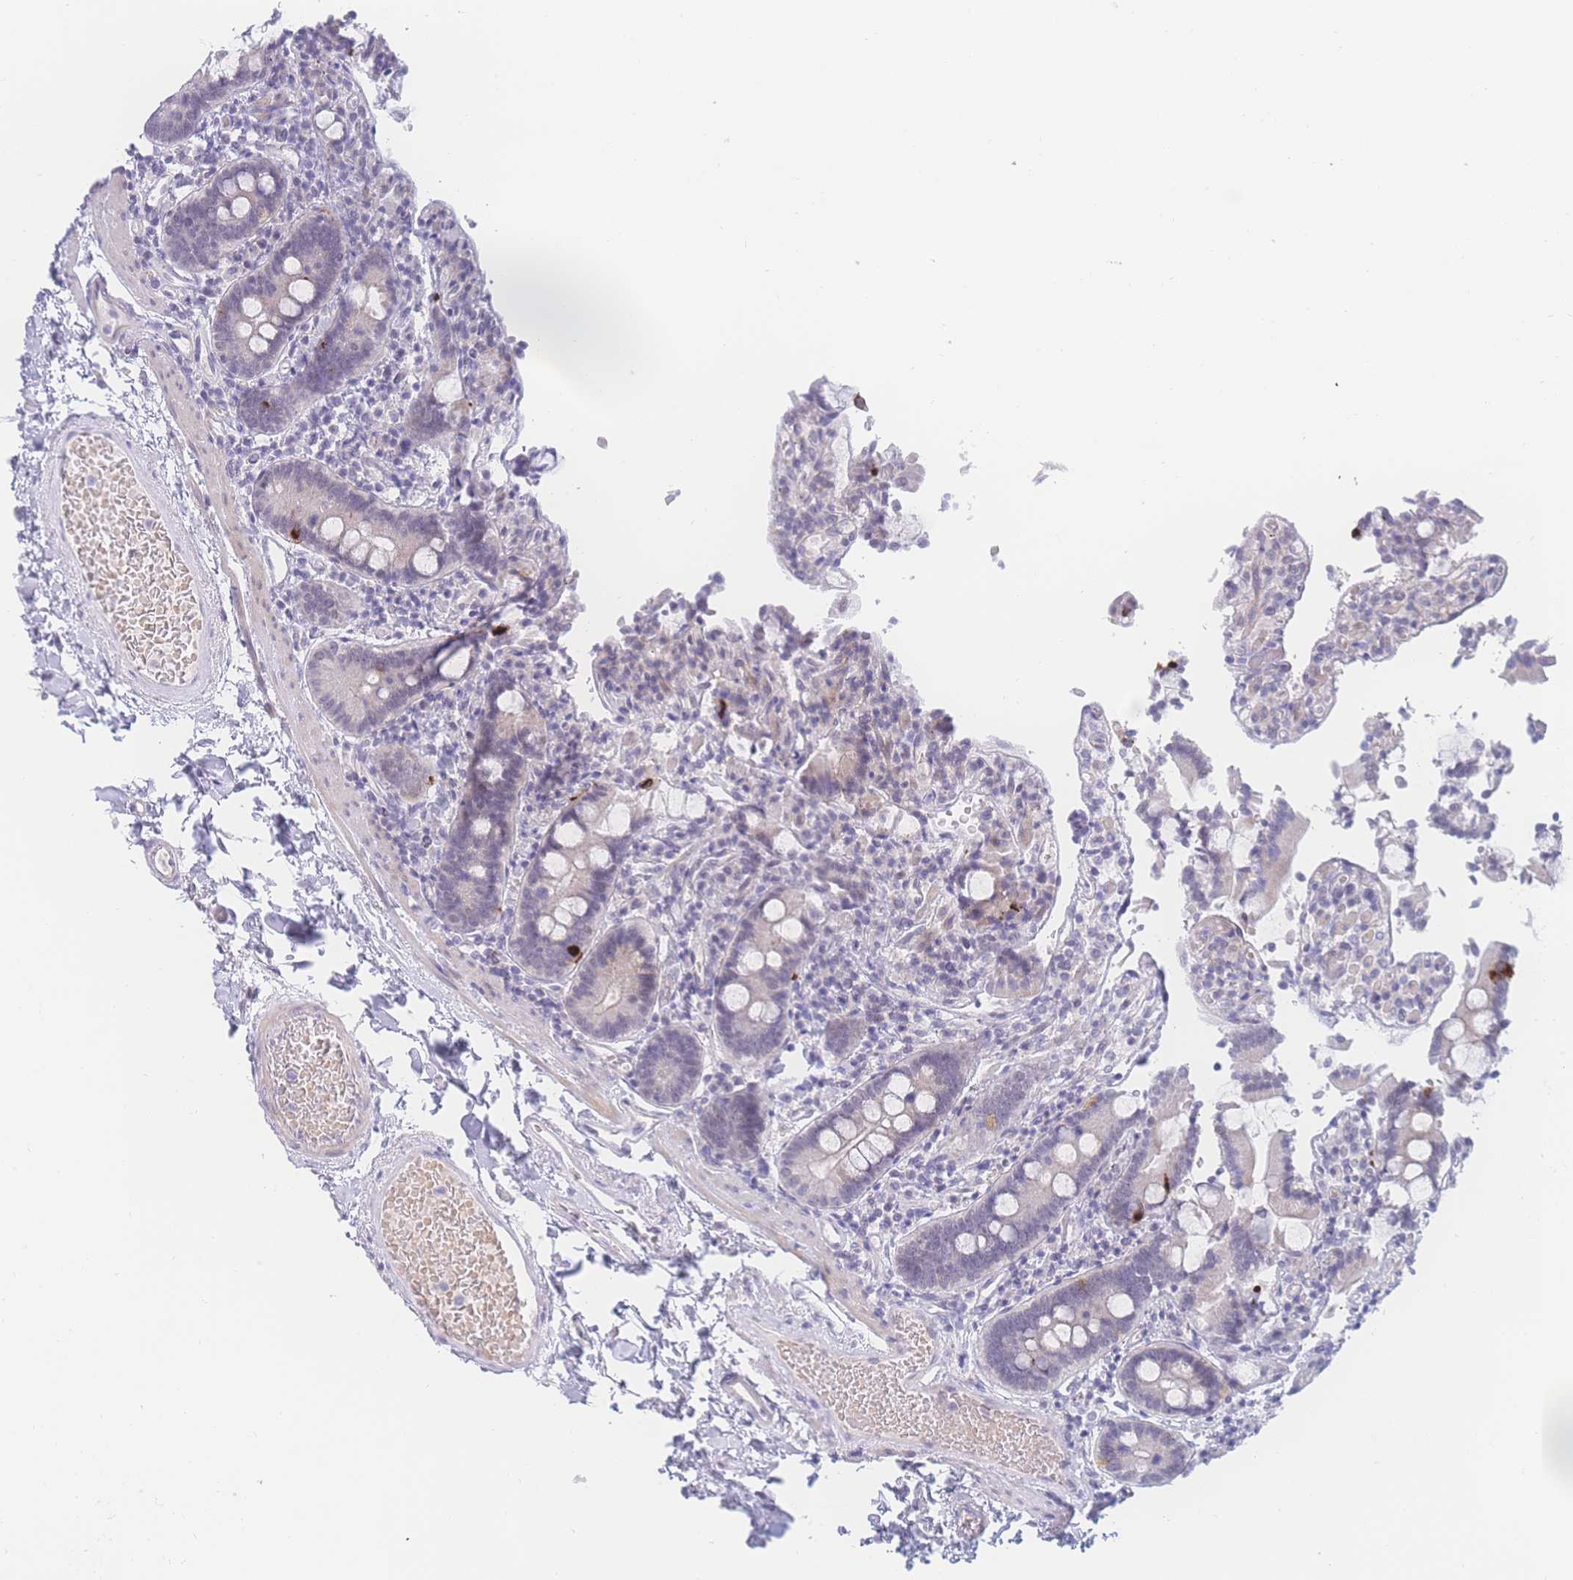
{"staining": {"intensity": "strong", "quantity": "<25%", "location": "cytoplasmic/membranous"}, "tissue": "duodenum", "cell_type": "Glandular cells", "image_type": "normal", "snomed": [{"axis": "morphology", "description": "Normal tissue, NOS"}, {"axis": "topography", "description": "Duodenum"}], "caption": "Brown immunohistochemical staining in normal duodenum shows strong cytoplasmic/membranous expression in approximately <25% of glandular cells.", "gene": "PRSS22", "patient": {"sex": "male", "age": 55}}